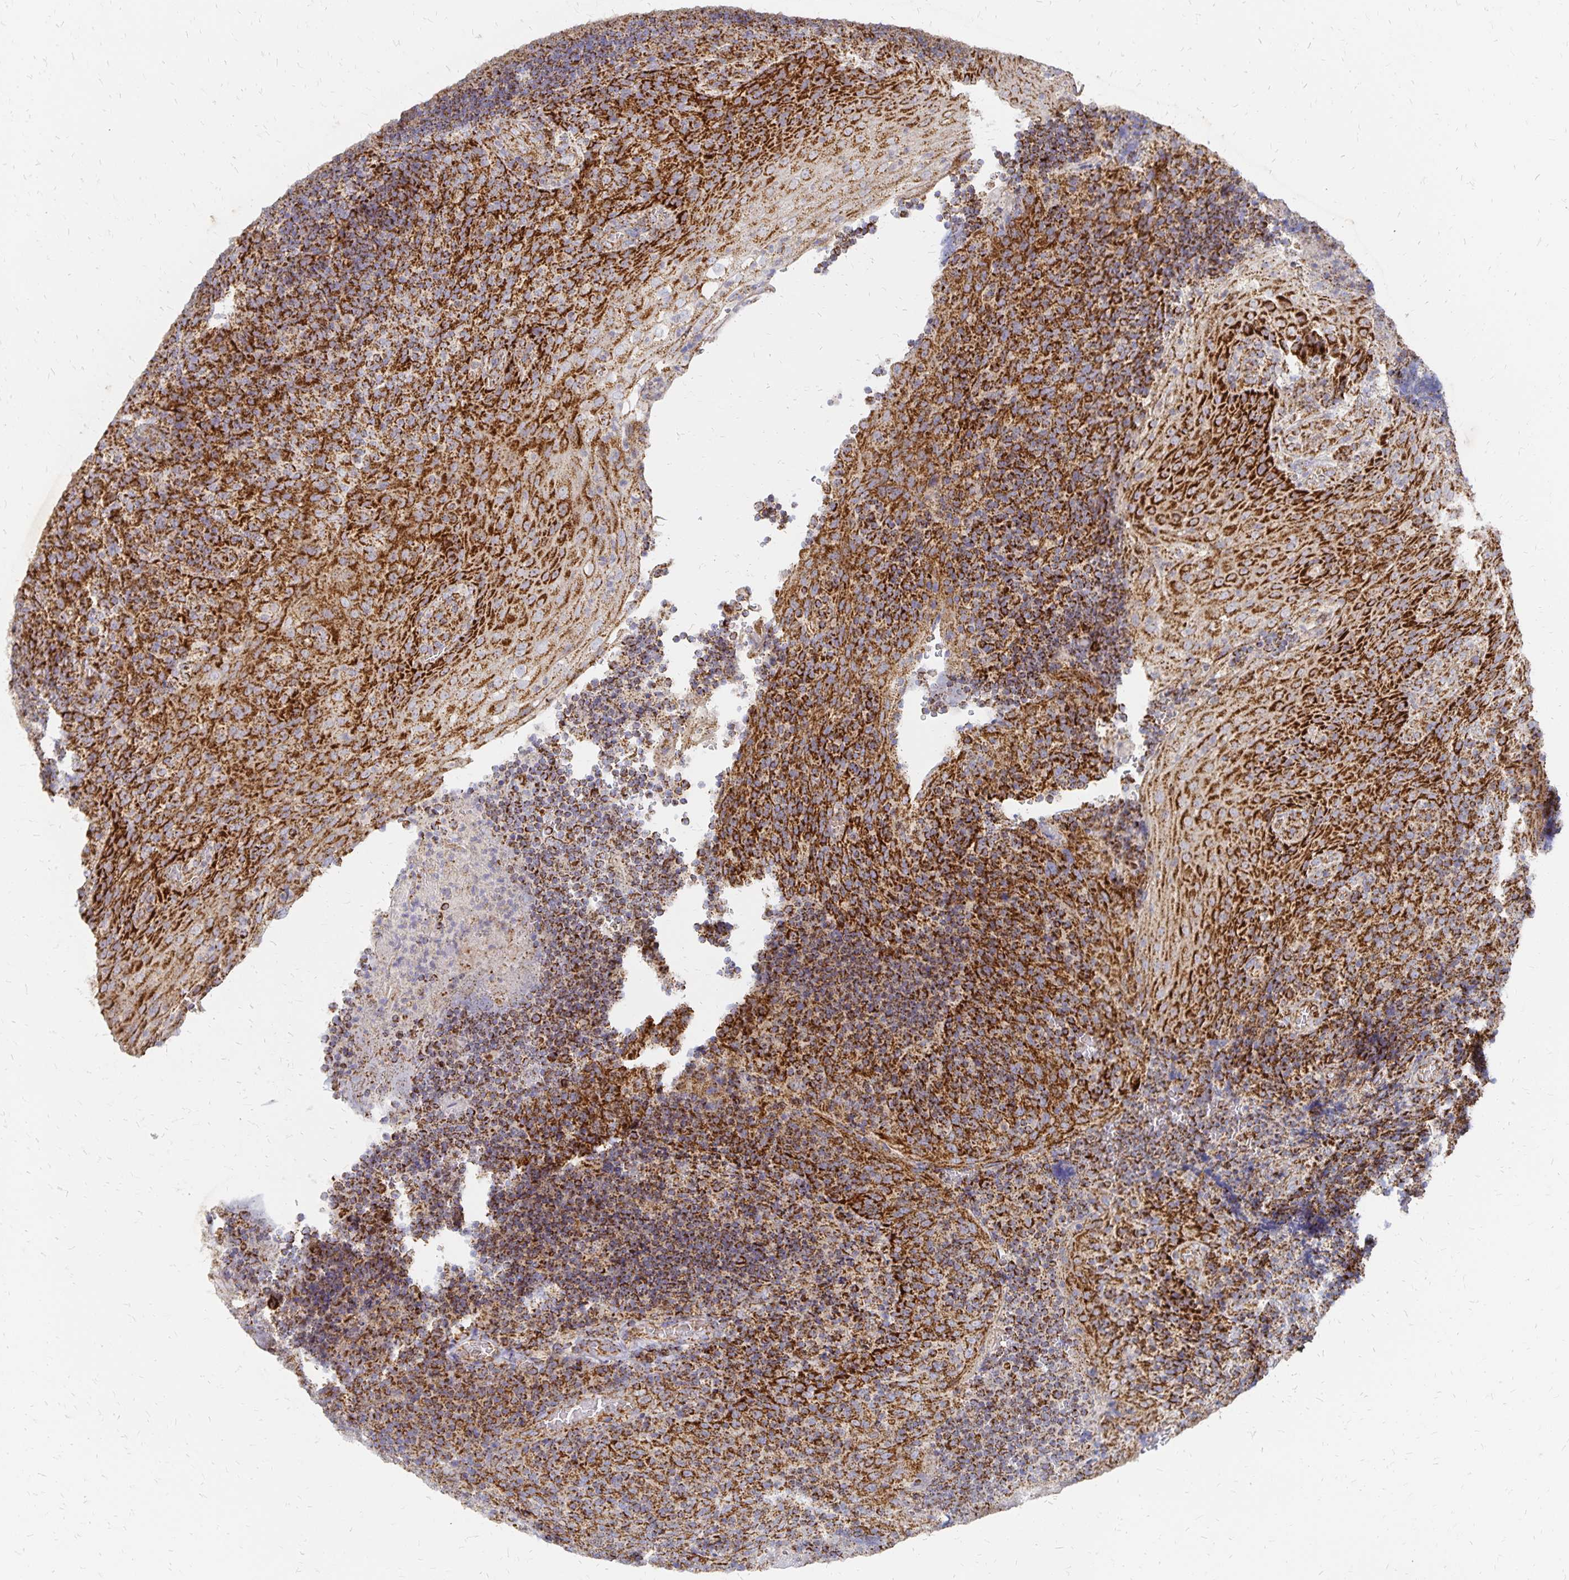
{"staining": {"intensity": "strong", "quantity": "25%-75%", "location": "cytoplasmic/membranous"}, "tissue": "tonsil", "cell_type": "Non-germinal center cells", "image_type": "normal", "snomed": [{"axis": "morphology", "description": "Normal tissue, NOS"}, {"axis": "topography", "description": "Tonsil"}], "caption": "Strong cytoplasmic/membranous positivity for a protein is identified in about 25%-75% of non-germinal center cells of benign tonsil using immunohistochemistry (IHC).", "gene": "STOML2", "patient": {"sex": "male", "age": 17}}